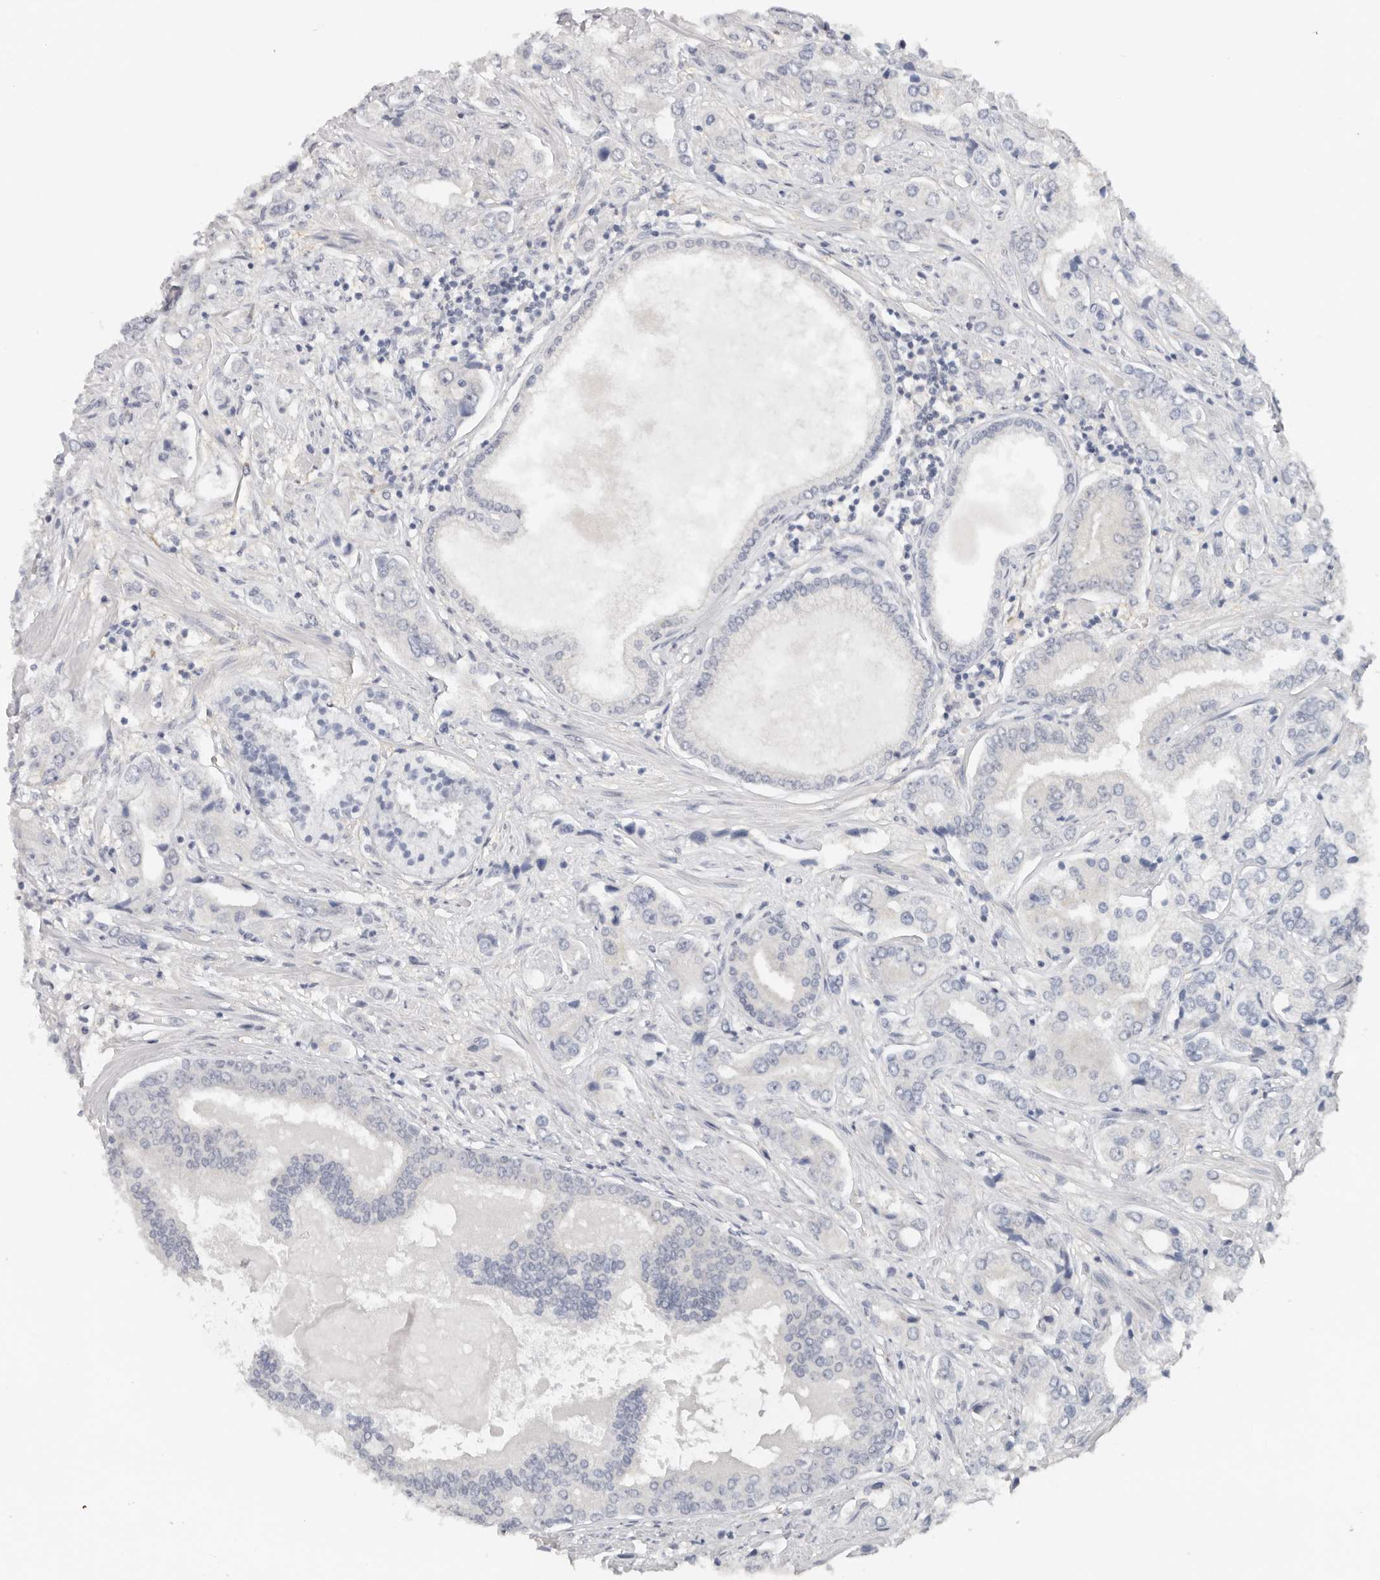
{"staining": {"intensity": "negative", "quantity": "none", "location": "none"}, "tissue": "prostate cancer", "cell_type": "Tumor cells", "image_type": "cancer", "snomed": [{"axis": "morphology", "description": "Adenocarcinoma, High grade"}, {"axis": "topography", "description": "Prostate"}], "caption": "Immunohistochemical staining of human prostate high-grade adenocarcinoma reveals no significant expression in tumor cells. (IHC, brightfield microscopy, high magnification).", "gene": "LARP7", "patient": {"sex": "male", "age": 66}}